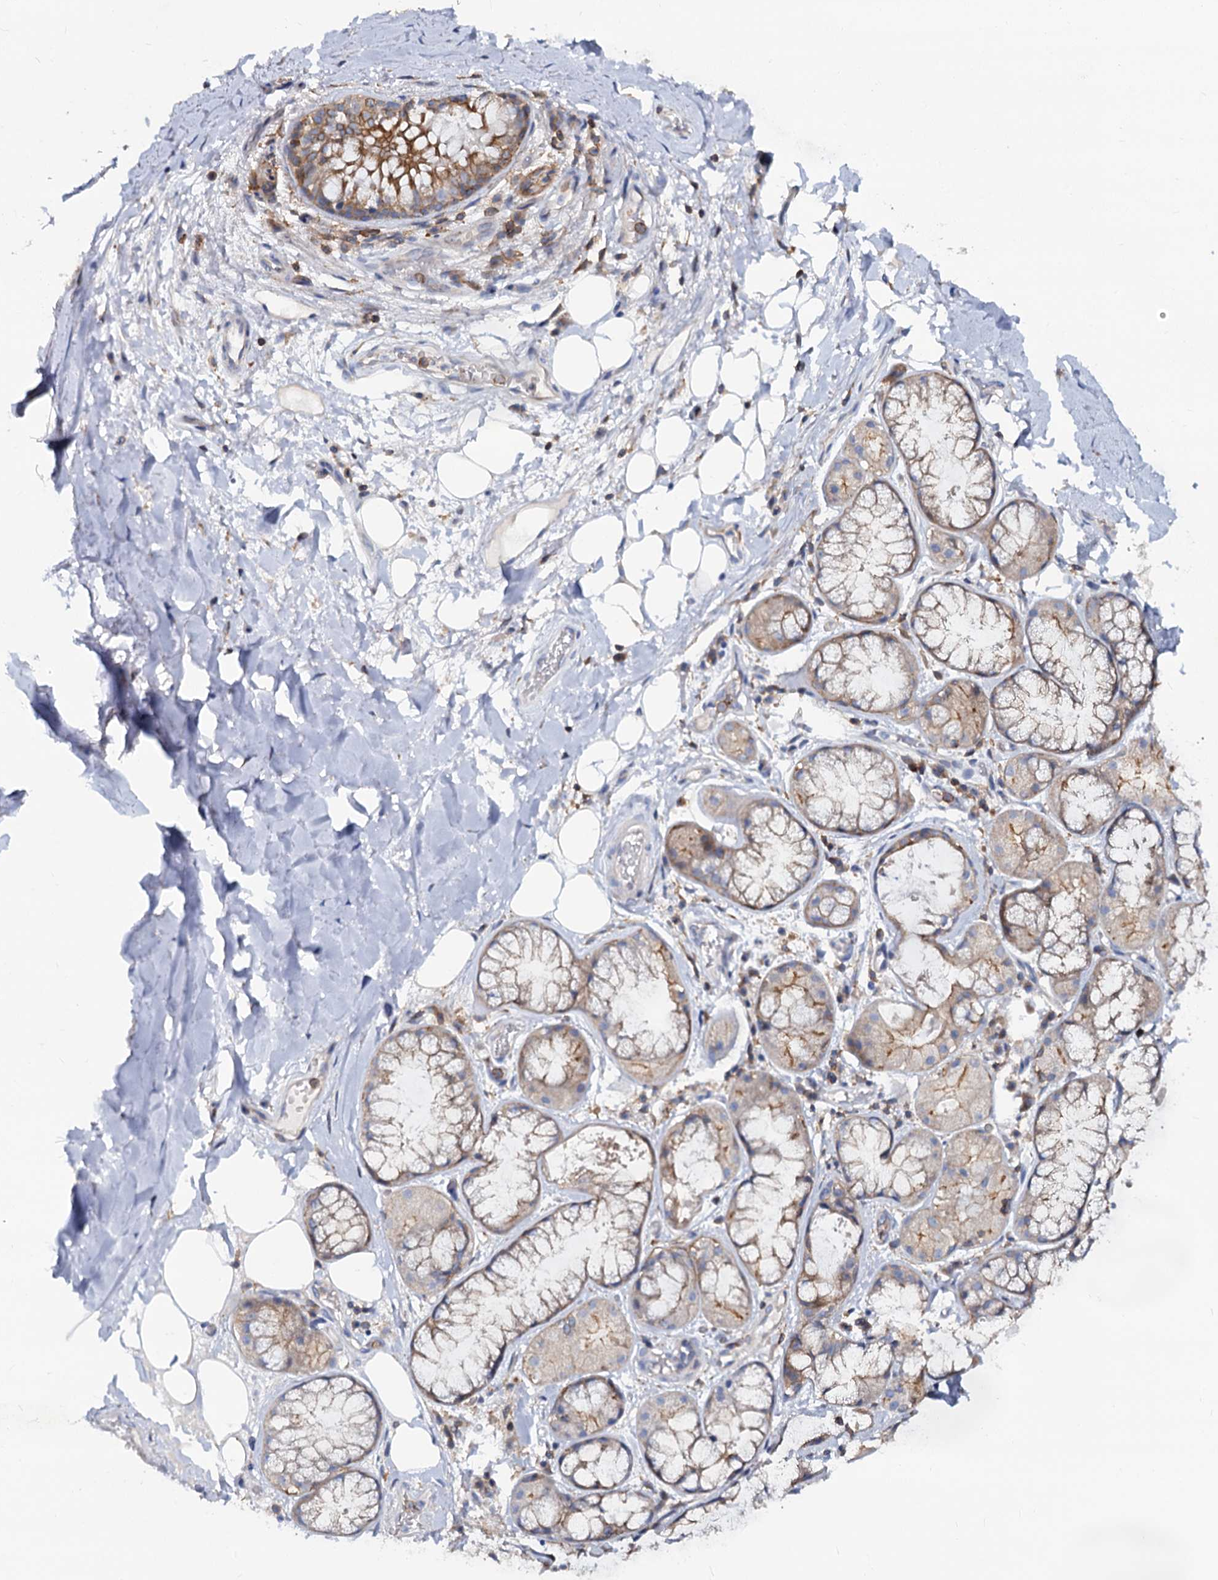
{"staining": {"intensity": "negative", "quantity": "none", "location": "none"}, "tissue": "adipose tissue", "cell_type": "Adipocytes", "image_type": "normal", "snomed": [{"axis": "morphology", "description": "Normal tissue, NOS"}, {"axis": "topography", "description": "Lymph node"}, {"axis": "topography", "description": "Cartilage tissue"}, {"axis": "topography", "description": "Bronchus"}], "caption": "DAB (3,3'-diaminobenzidine) immunohistochemical staining of unremarkable human adipose tissue demonstrates no significant expression in adipocytes. (DAB (3,3'-diaminobenzidine) immunohistochemistry (IHC) visualized using brightfield microscopy, high magnification).", "gene": "LRCH4", "patient": {"sex": "male", "age": 63}}